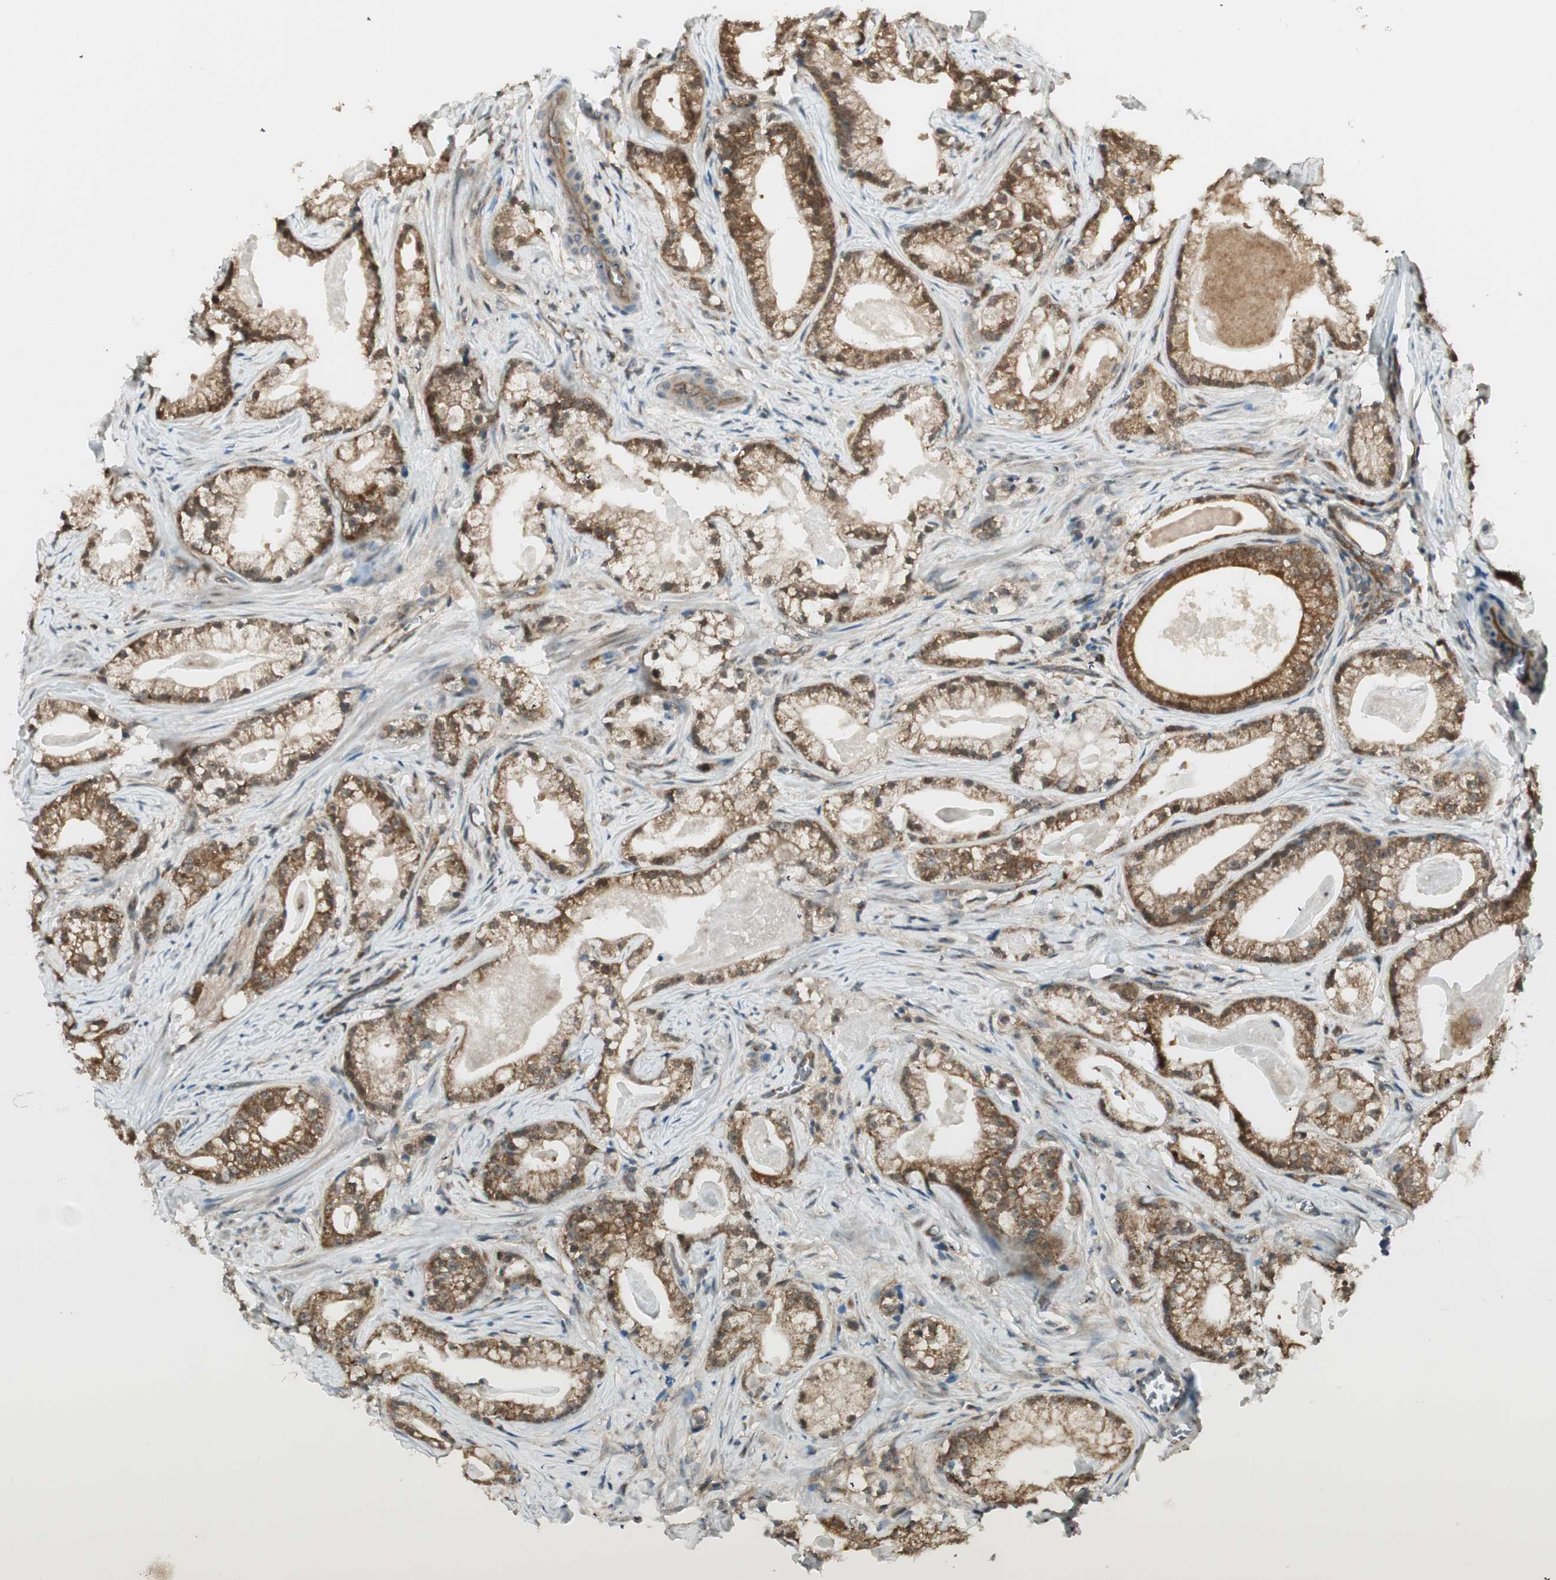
{"staining": {"intensity": "weak", "quantity": ">75%", "location": "cytoplasmic/membranous"}, "tissue": "prostate cancer", "cell_type": "Tumor cells", "image_type": "cancer", "snomed": [{"axis": "morphology", "description": "Adenocarcinoma, Low grade"}, {"axis": "topography", "description": "Prostate"}], "caption": "Protein staining exhibits weak cytoplasmic/membranous expression in about >75% of tumor cells in prostate cancer (low-grade adenocarcinoma). (DAB (3,3'-diaminobenzidine) IHC, brown staining for protein, blue staining for nuclei).", "gene": "IPO5", "patient": {"sex": "male", "age": 59}}